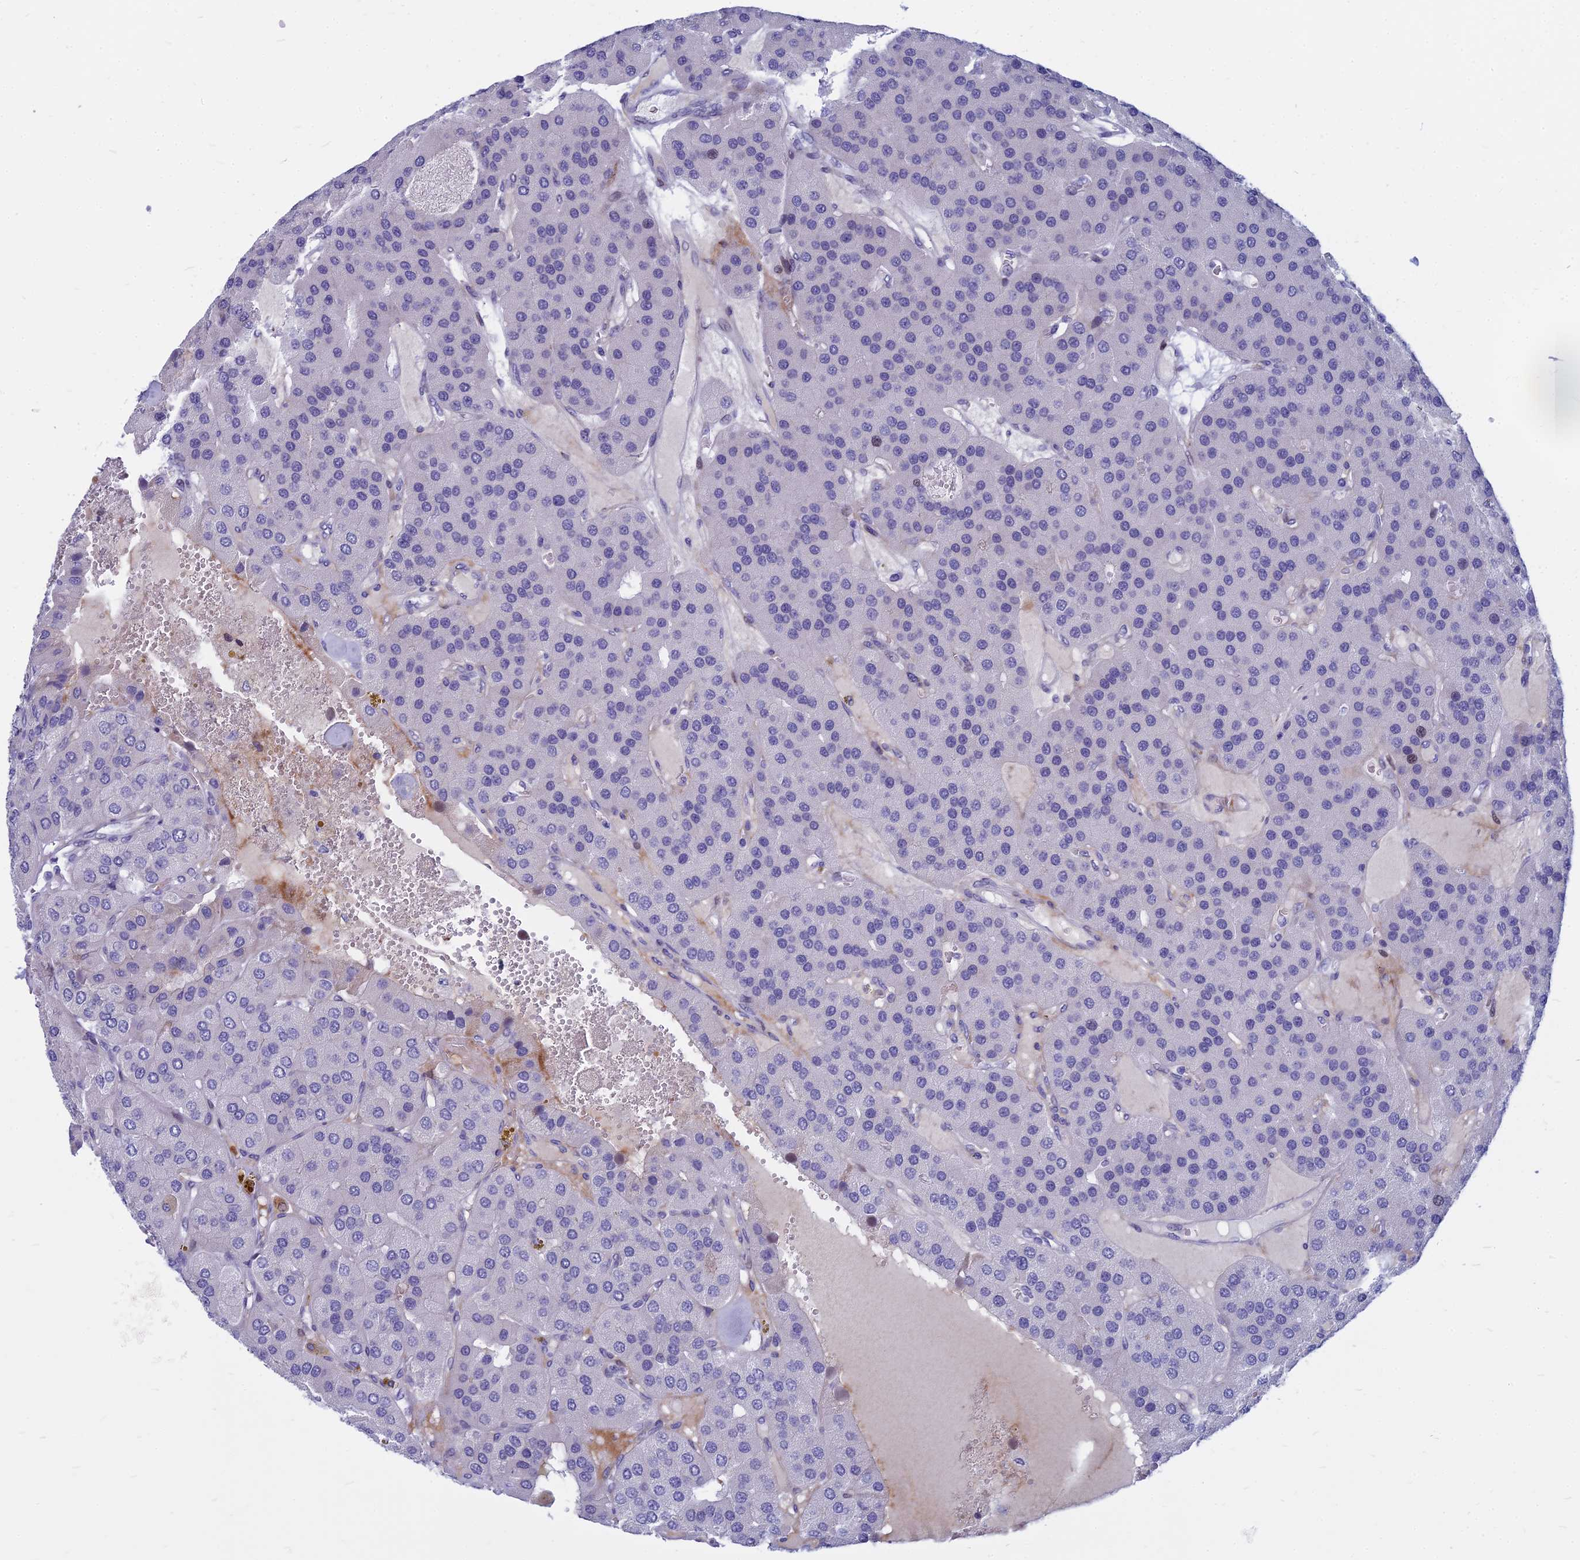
{"staining": {"intensity": "negative", "quantity": "none", "location": "none"}, "tissue": "parathyroid gland", "cell_type": "Glandular cells", "image_type": "normal", "snomed": [{"axis": "morphology", "description": "Normal tissue, NOS"}, {"axis": "morphology", "description": "Adenoma, NOS"}, {"axis": "topography", "description": "Parathyroid gland"}], "caption": "Micrograph shows no significant protein positivity in glandular cells of benign parathyroid gland.", "gene": "MYBPC2", "patient": {"sex": "female", "age": 86}}